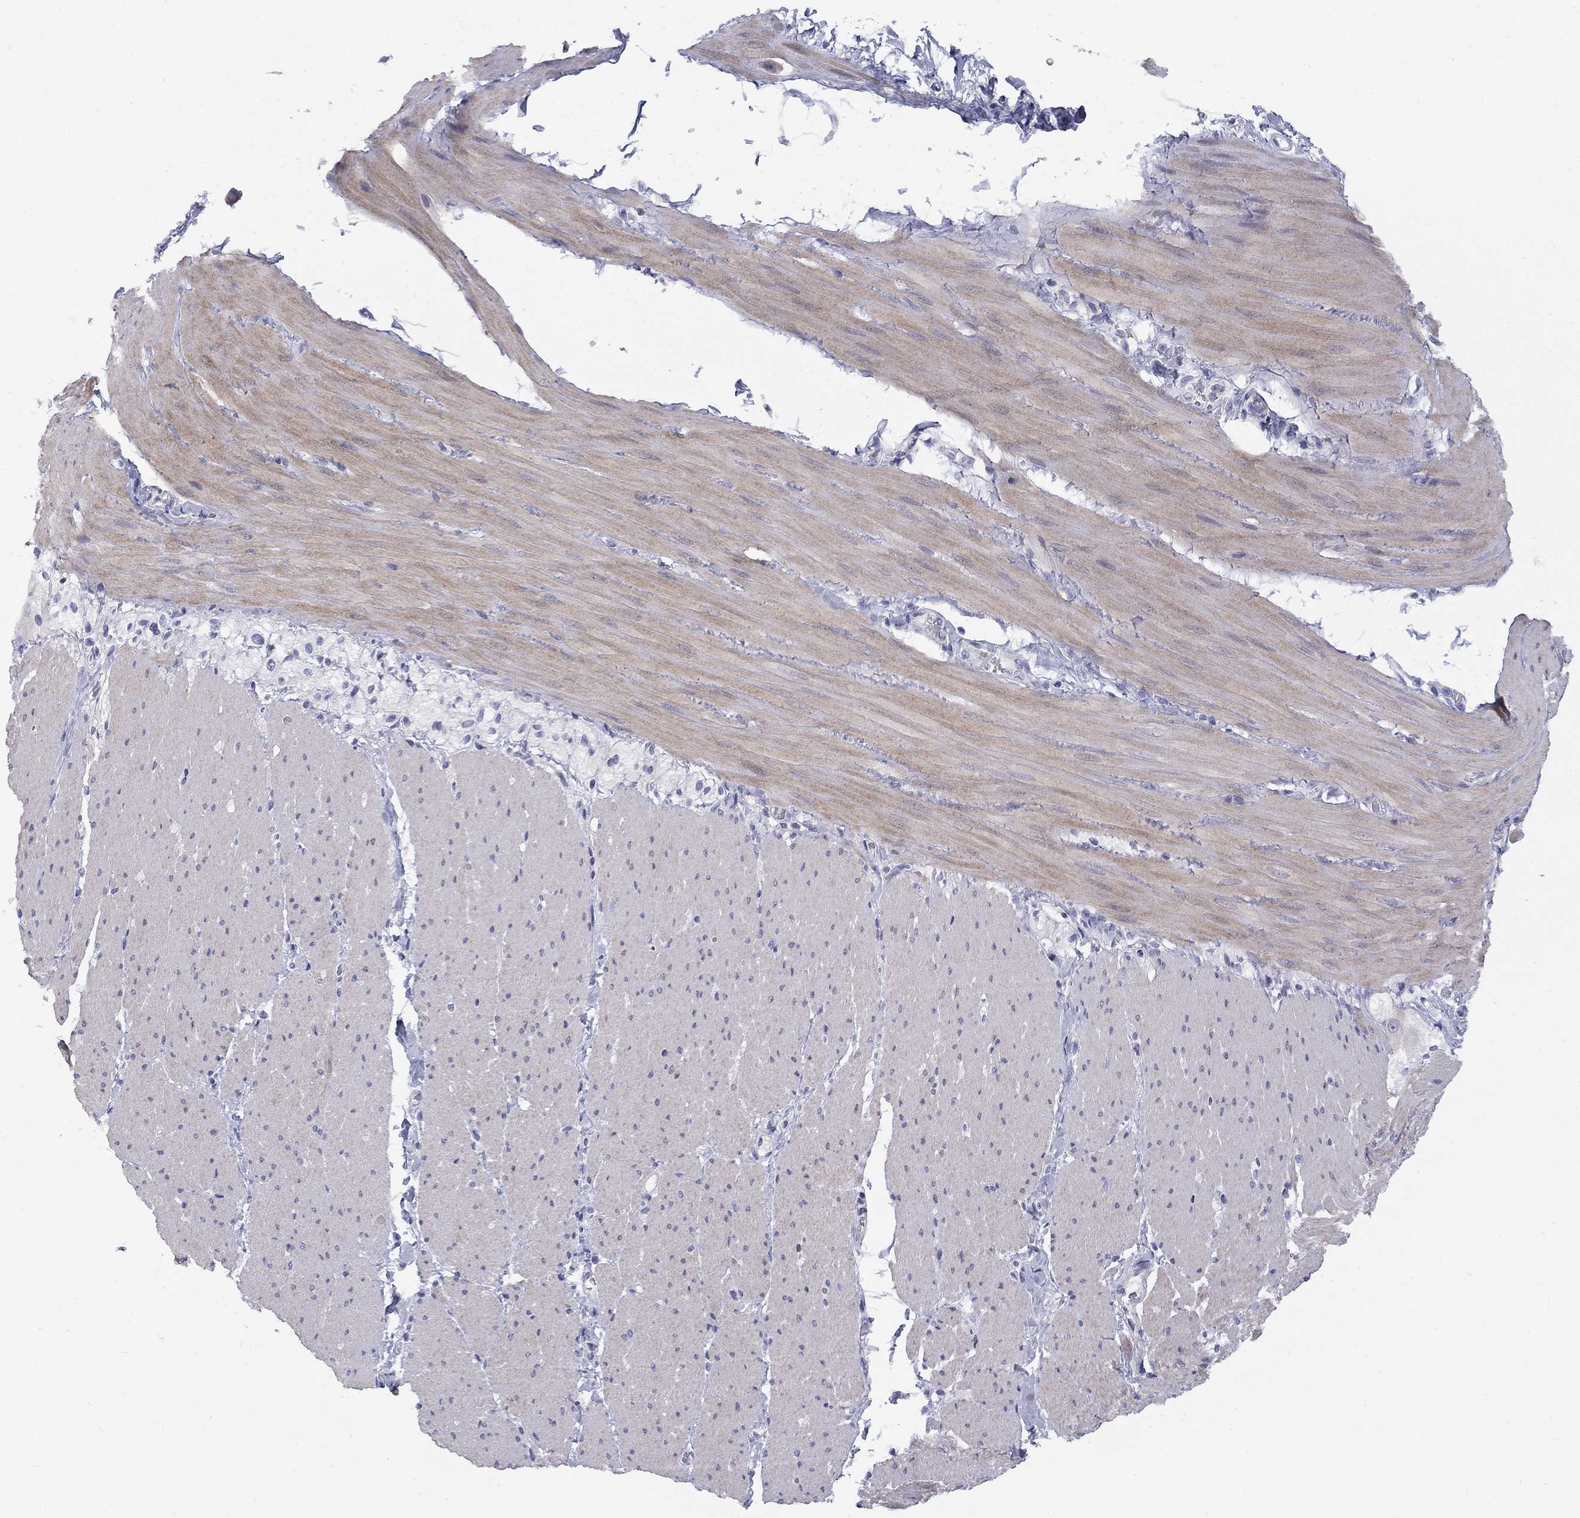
{"staining": {"intensity": "negative", "quantity": "none", "location": "none"}, "tissue": "adipose tissue", "cell_type": "Adipocytes", "image_type": "normal", "snomed": [{"axis": "morphology", "description": "Normal tissue, NOS"}, {"axis": "topography", "description": "Smooth muscle"}, {"axis": "topography", "description": "Duodenum"}, {"axis": "topography", "description": "Peripheral nerve tissue"}], "caption": "DAB (3,3'-diaminobenzidine) immunohistochemical staining of unremarkable human adipose tissue shows no significant staining in adipocytes.", "gene": "CACNA1A", "patient": {"sex": "female", "age": 61}}